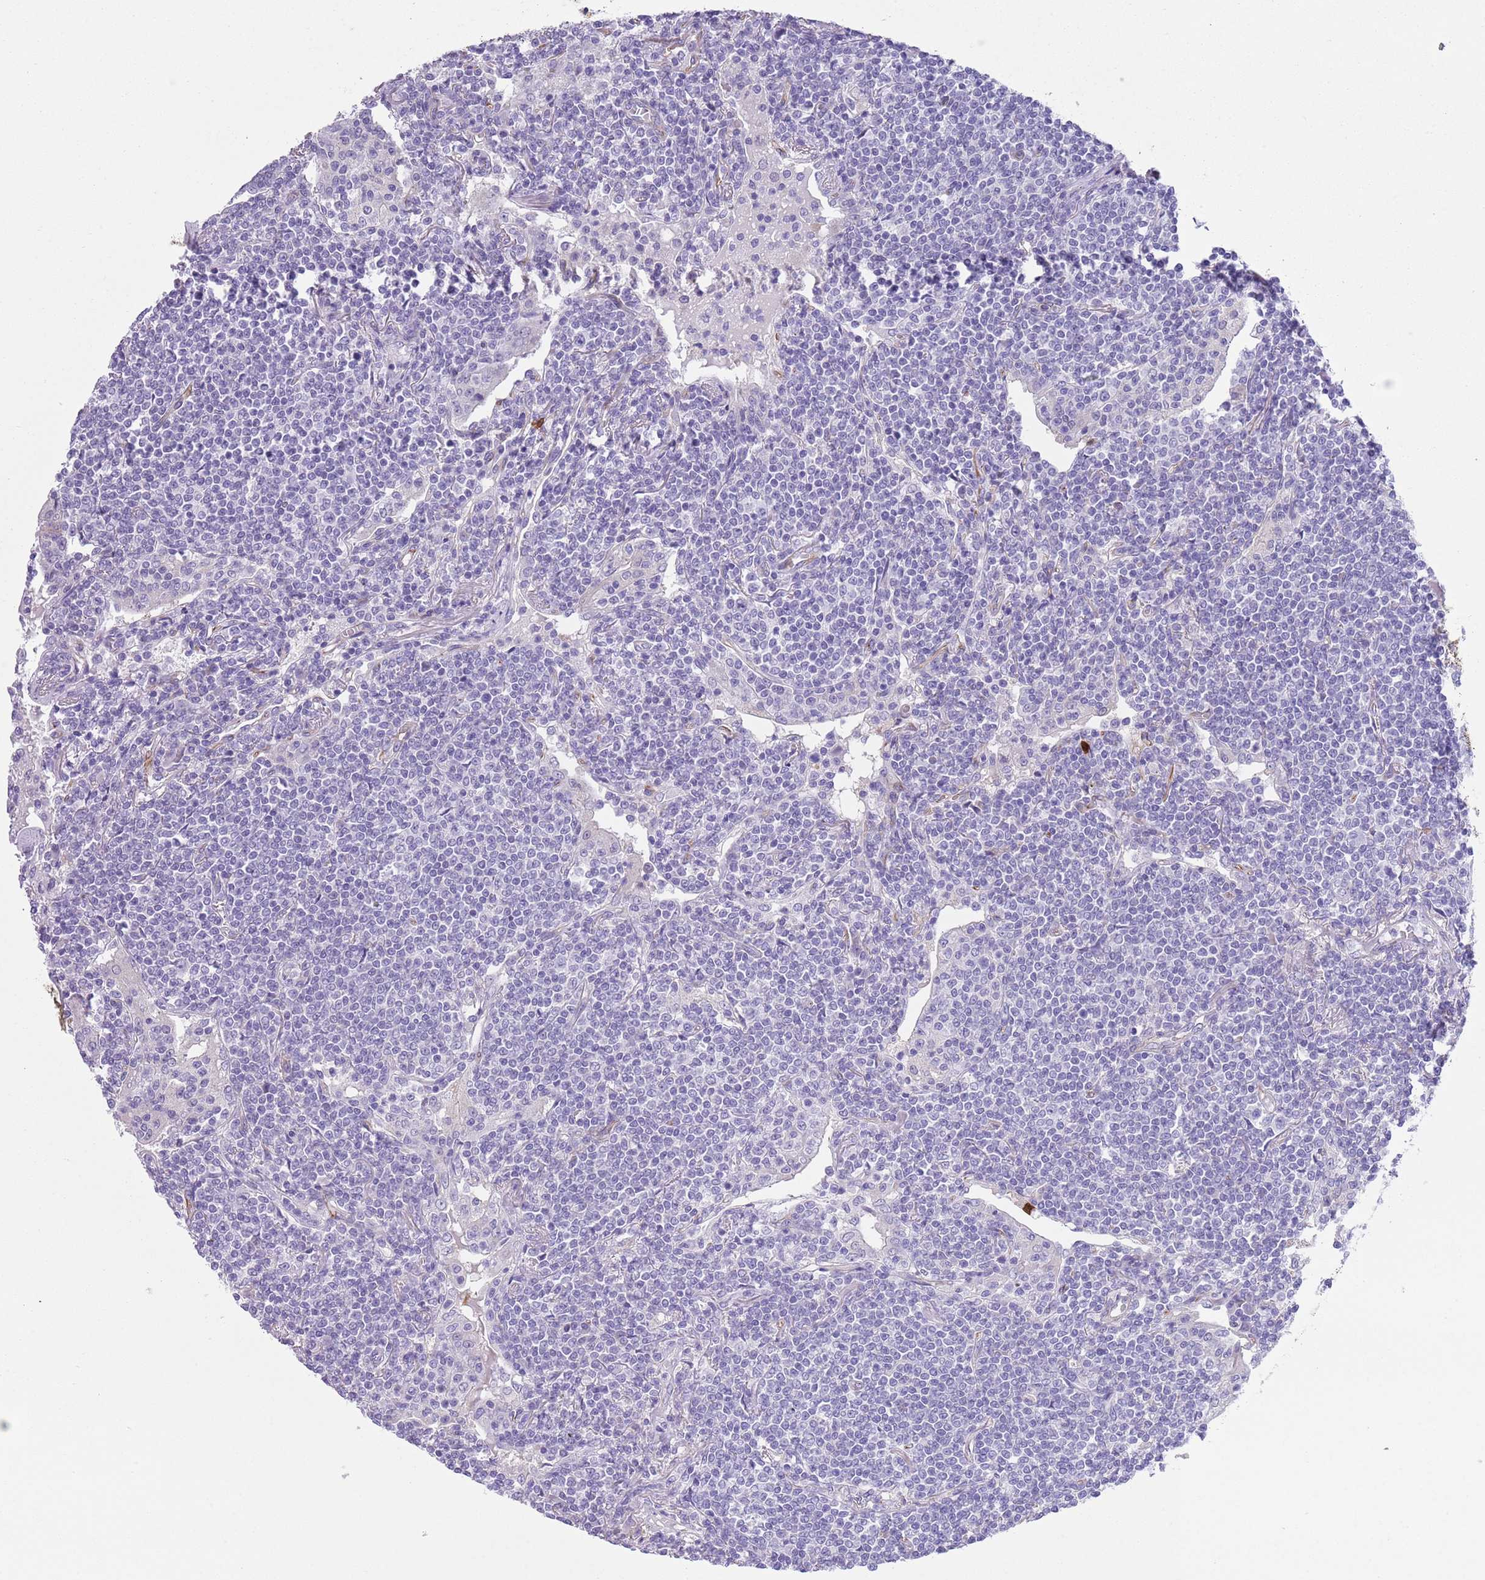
{"staining": {"intensity": "negative", "quantity": "none", "location": "none"}, "tissue": "lymphoma", "cell_type": "Tumor cells", "image_type": "cancer", "snomed": [{"axis": "morphology", "description": "Malignant lymphoma, non-Hodgkin's type, Low grade"}, {"axis": "topography", "description": "Lung"}], "caption": "DAB (3,3'-diaminobenzidine) immunohistochemical staining of human lymphoma displays no significant expression in tumor cells.", "gene": "TSGA13", "patient": {"sex": "female", "age": 71}}